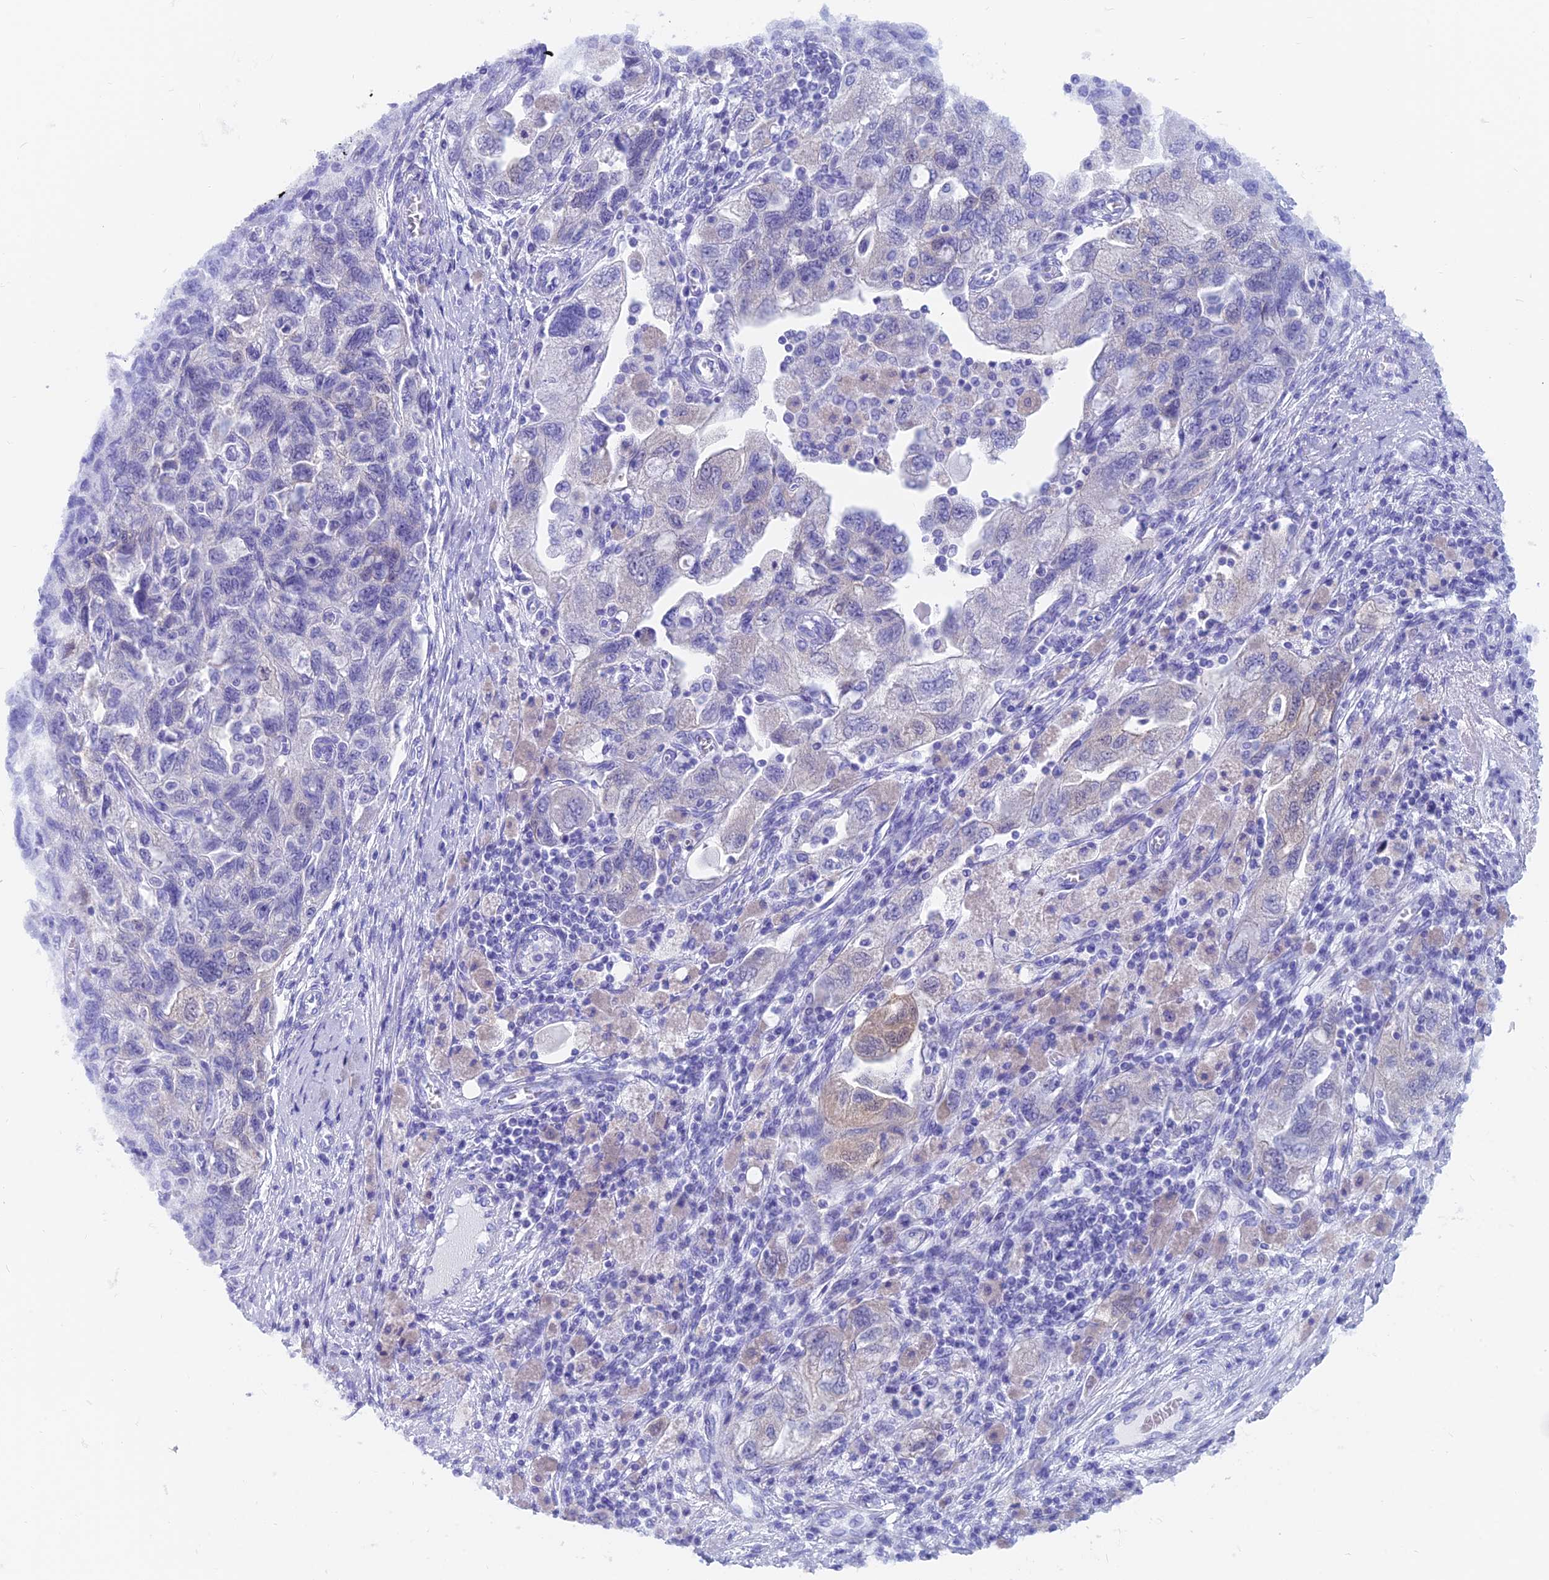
{"staining": {"intensity": "weak", "quantity": "<25%", "location": "cytoplasmic/membranous"}, "tissue": "ovarian cancer", "cell_type": "Tumor cells", "image_type": "cancer", "snomed": [{"axis": "morphology", "description": "Carcinoma, NOS"}, {"axis": "morphology", "description": "Cystadenocarcinoma, serous, NOS"}, {"axis": "topography", "description": "Ovary"}], "caption": "Human ovarian cancer stained for a protein using immunohistochemistry reveals no expression in tumor cells.", "gene": "CAPS", "patient": {"sex": "female", "age": 69}}